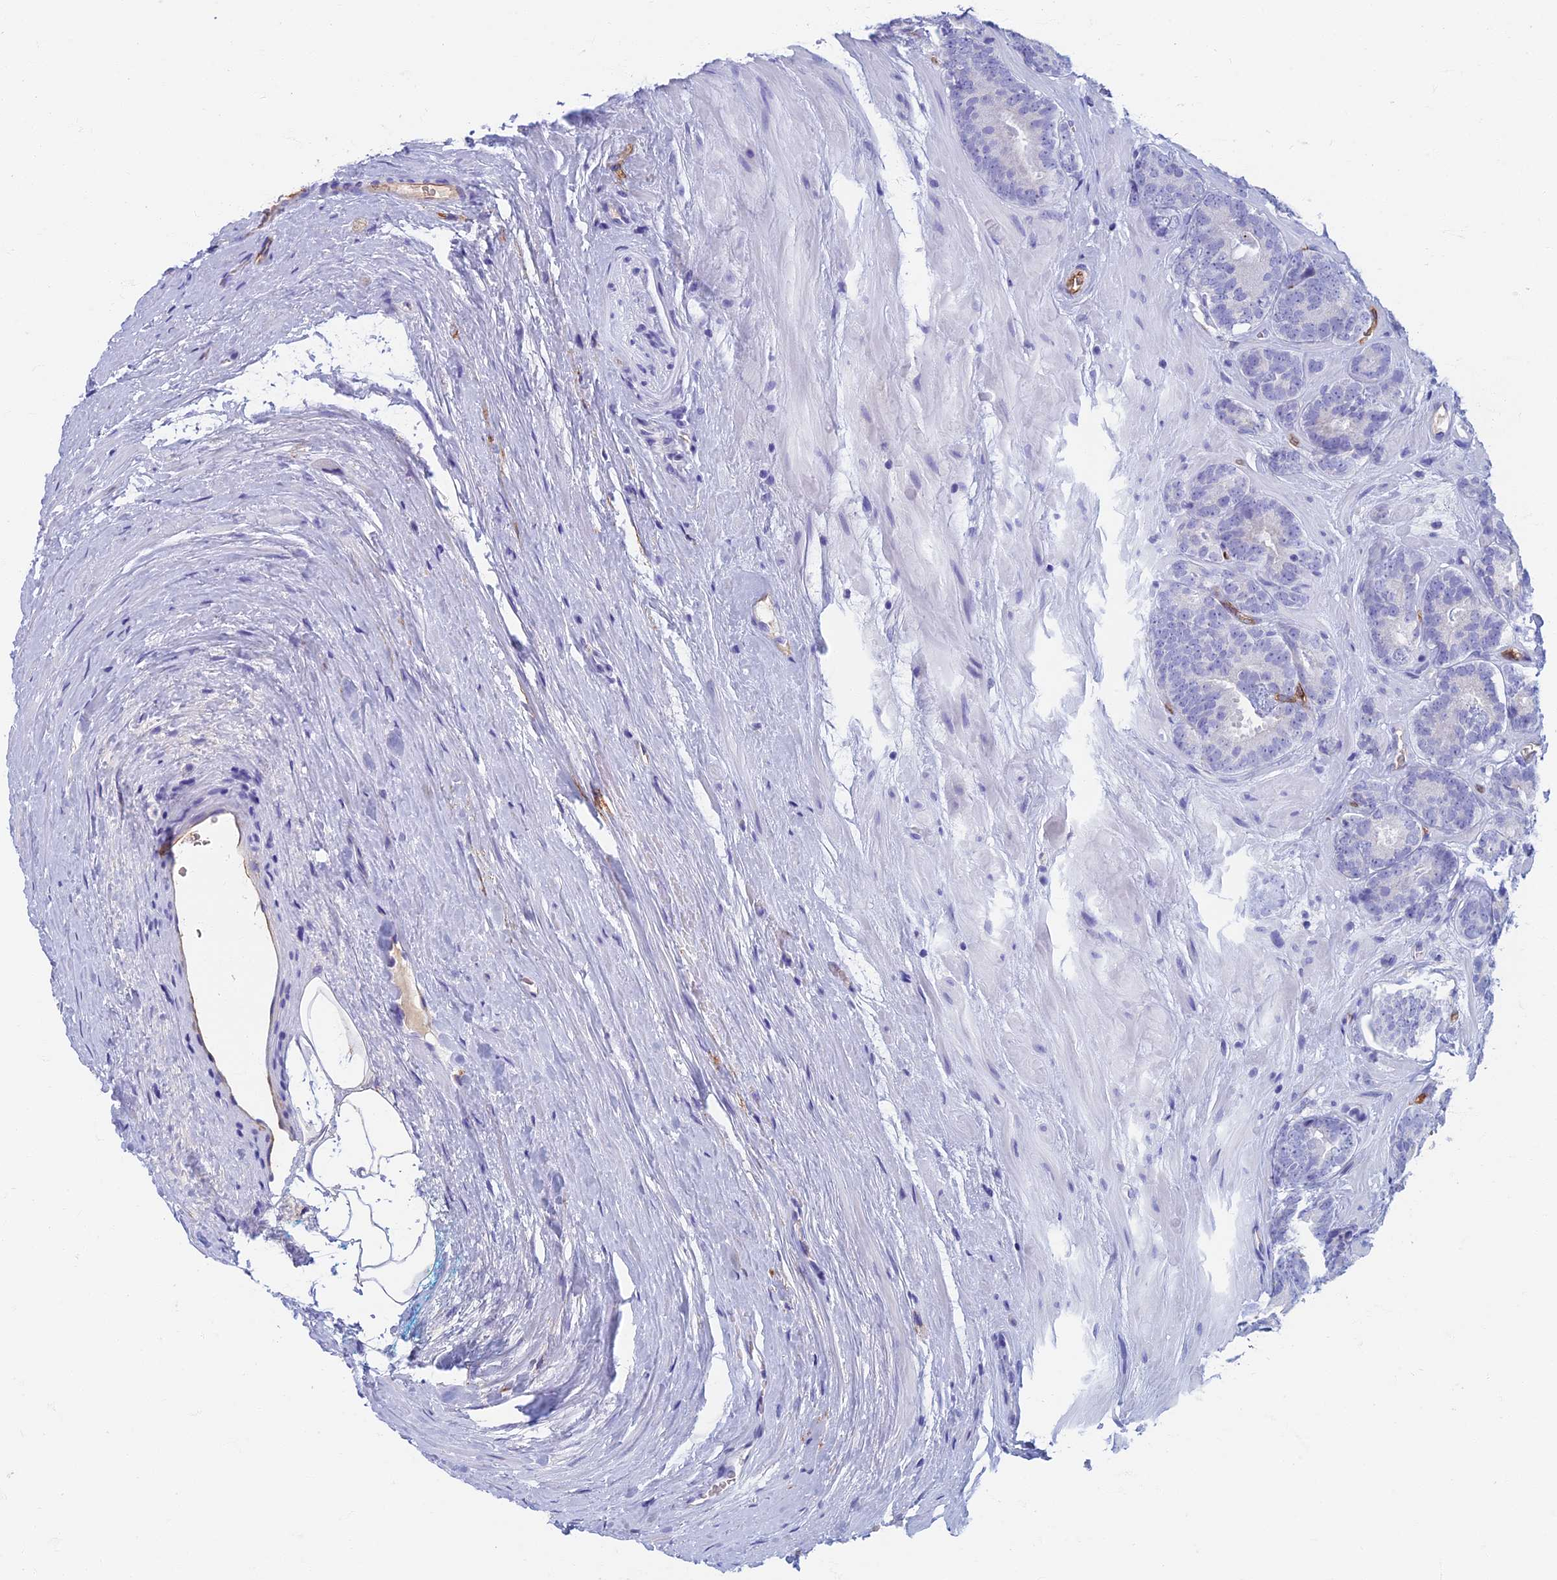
{"staining": {"intensity": "negative", "quantity": "none", "location": "none"}, "tissue": "prostate cancer", "cell_type": "Tumor cells", "image_type": "cancer", "snomed": [{"axis": "morphology", "description": "Adenocarcinoma, High grade"}, {"axis": "topography", "description": "Prostate"}], "caption": "This photomicrograph is of prostate cancer stained with immunohistochemistry (IHC) to label a protein in brown with the nuclei are counter-stained blue. There is no positivity in tumor cells. (DAB (3,3'-diaminobenzidine) immunohistochemistry (IHC) visualized using brightfield microscopy, high magnification).", "gene": "ETFRF1", "patient": {"sex": "male", "age": 63}}